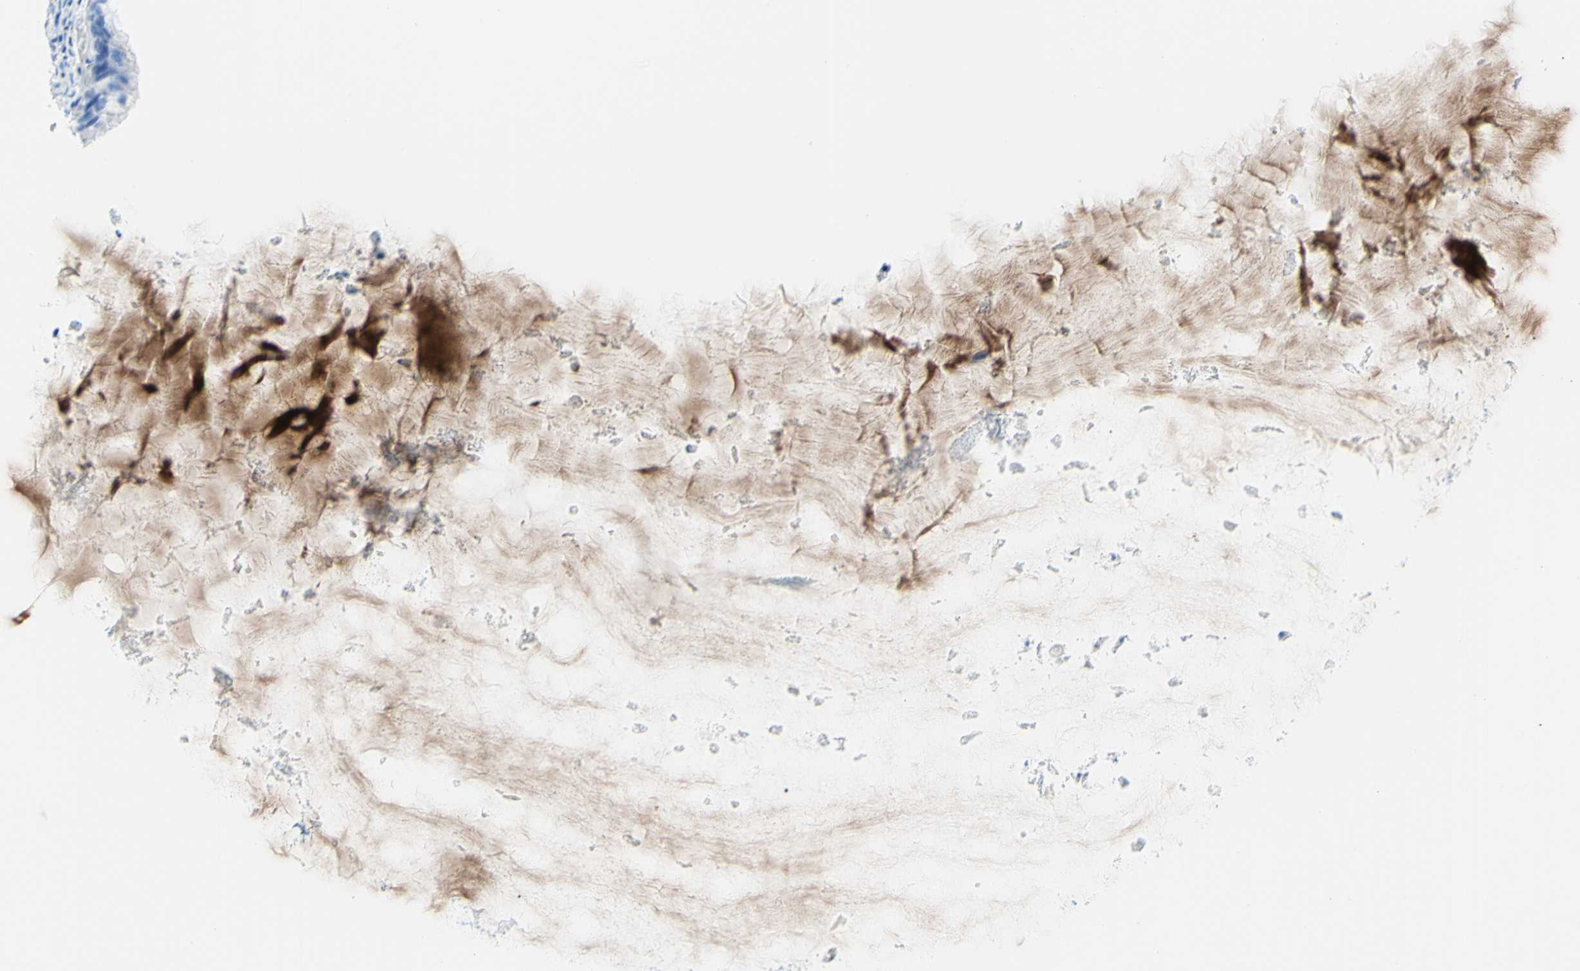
{"staining": {"intensity": "negative", "quantity": "none", "location": "none"}, "tissue": "ovarian cancer", "cell_type": "Tumor cells", "image_type": "cancer", "snomed": [{"axis": "morphology", "description": "Cystadenocarcinoma, mucinous, NOS"}, {"axis": "topography", "description": "Ovary"}], "caption": "IHC of ovarian cancer (mucinous cystadenocarcinoma) reveals no expression in tumor cells.", "gene": "MYH2", "patient": {"sex": "female", "age": 61}}